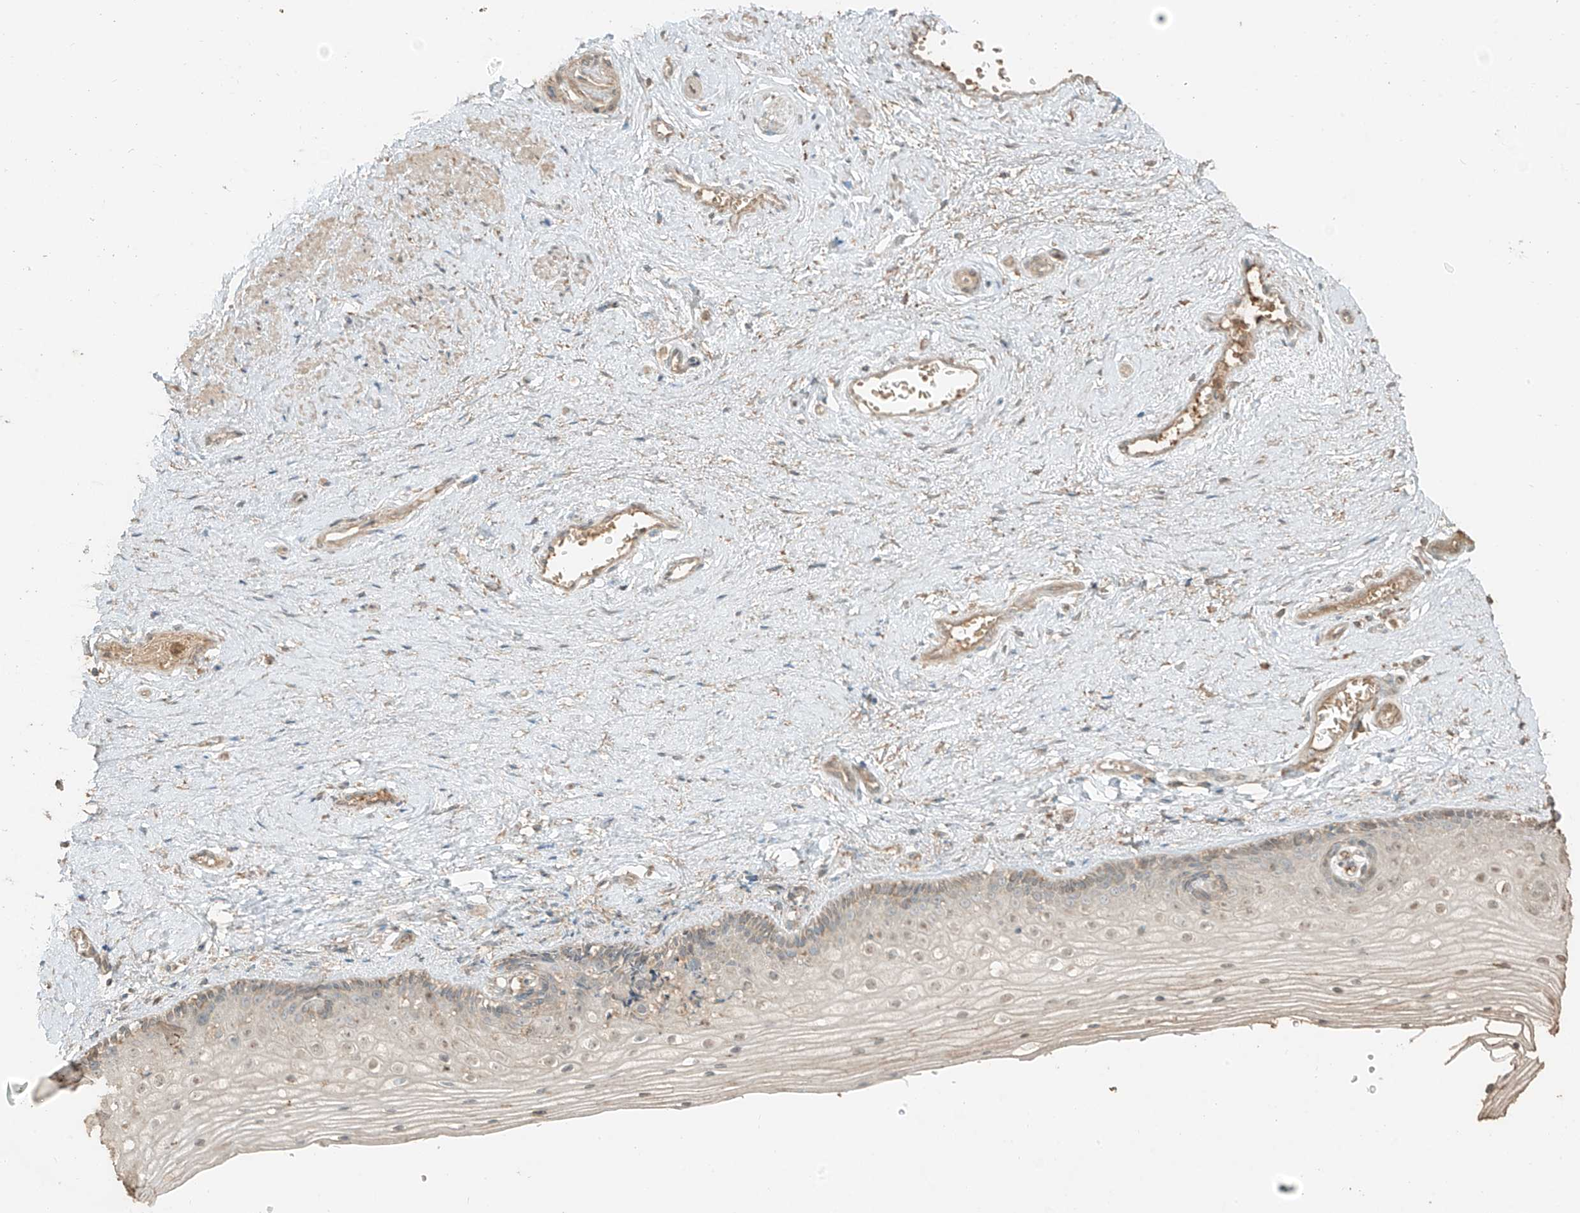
{"staining": {"intensity": "moderate", "quantity": "<25%", "location": "cytoplasmic/membranous,nuclear"}, "tissue": "vagina", "cell_type": "Squamous epithelial cells", "image_type": "normal", "snomed": [{"axis": "morphology", "description": "Normal tissue, NOS"}, {"axis": "topography", "description": "Vagina"}], "caption": "IHC of unremarkable vagina shows low levels of moderate cytoplasmic/membranous,nuclear staining in about <25% of squamous epithelial cells.", "gene": "RFTN2", "patient": {"sex": "female", "age": 46}}